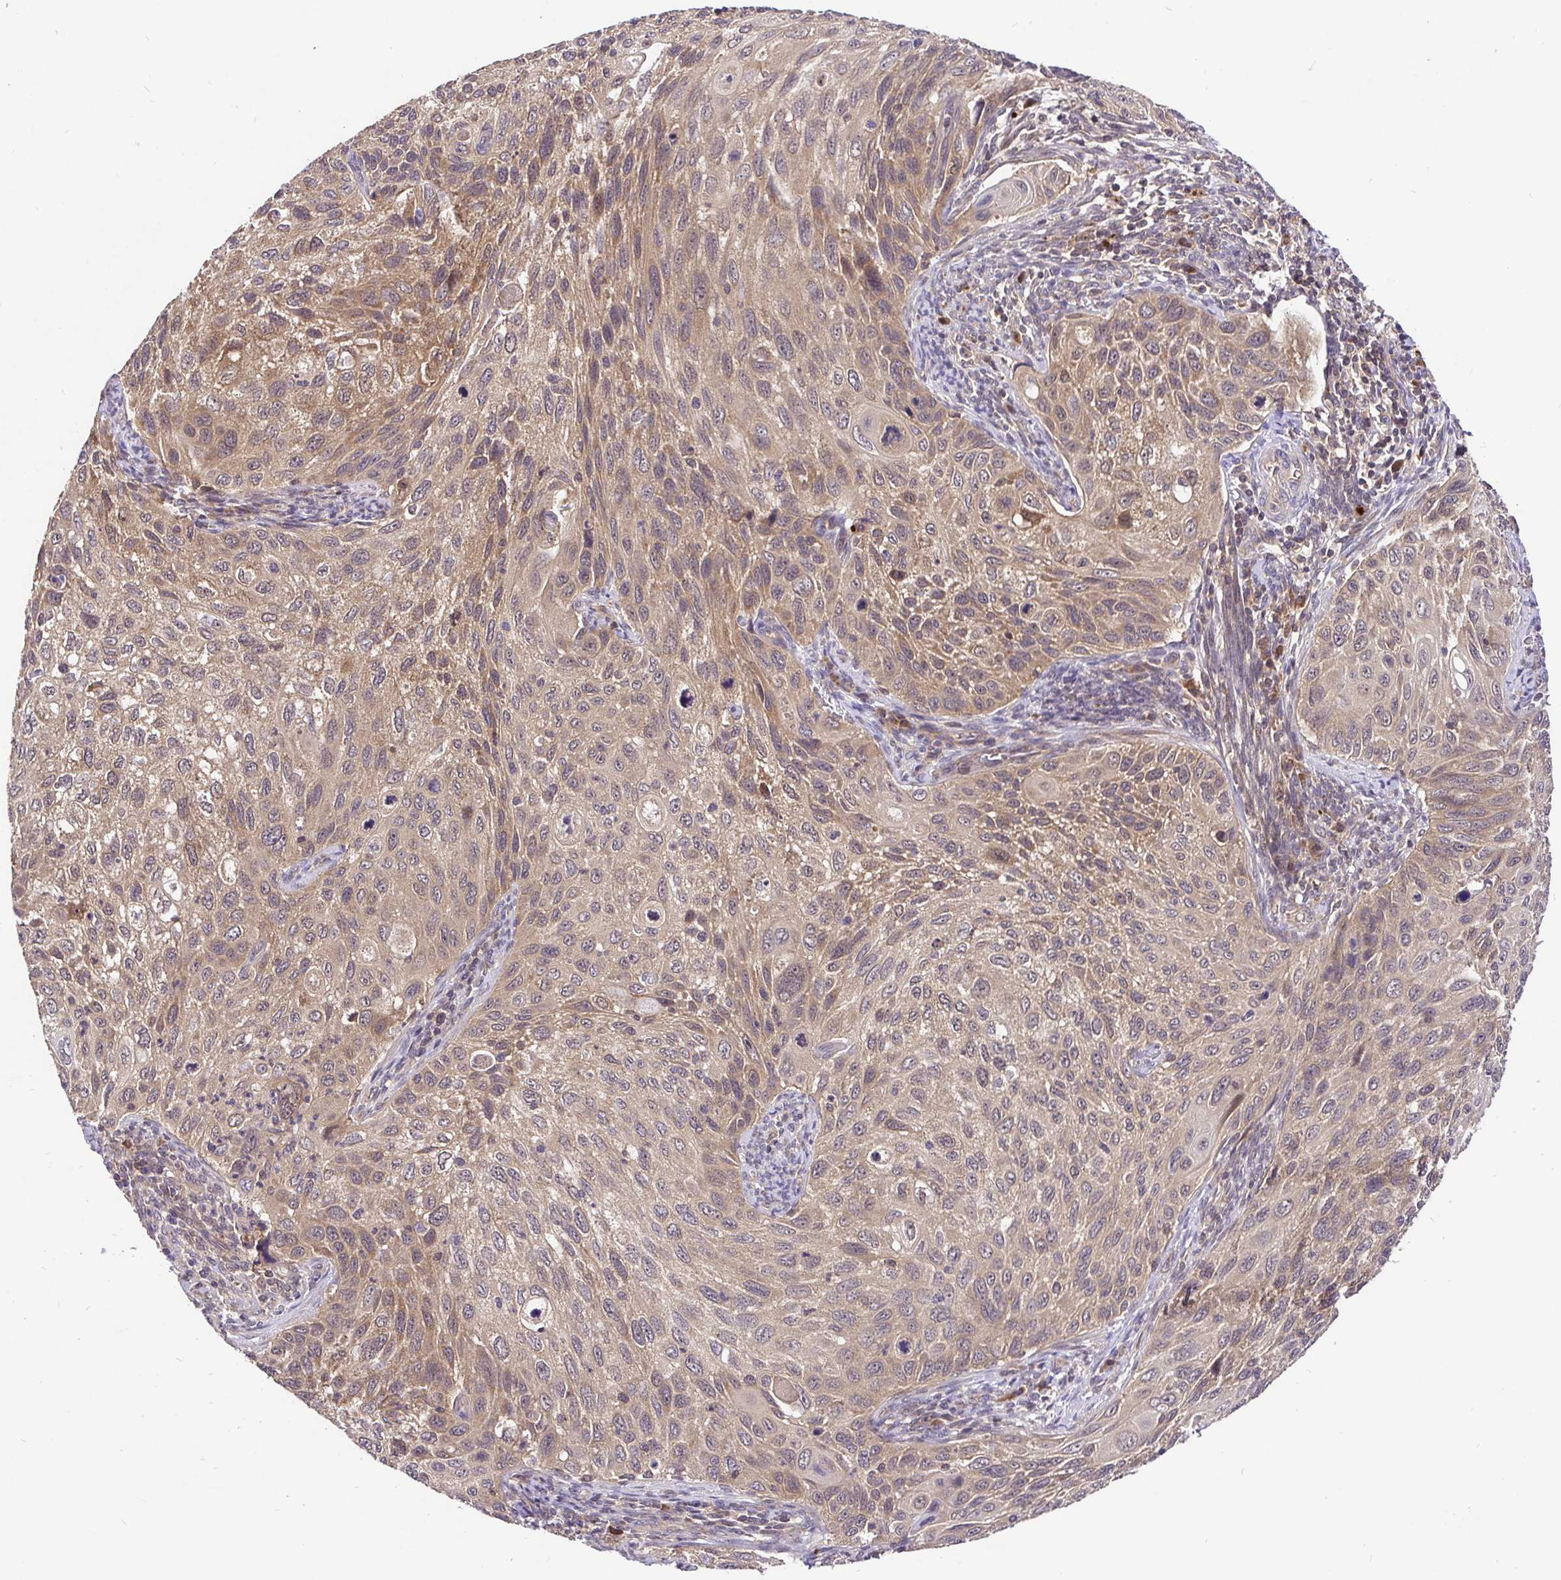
{"staining": {"intensity": "moderate", "quantity": ">75%", "location": "cytoplasmic/membranous,nuclear"}, "tissue": "cervical cancer", "cell_type": "Tumor cells", "image_type": "cancer", "snomed": [{"axis": "morphology", "description": "Squamous cell carcinoma, NOS"}, {"axis": "topography", "description": "Cervix"}], "caption": "Cervical cancer stained with a protein marker exhibits moderate staining in tumor cells.", "gene": "UBE2M", "patient": {"sex": "female", "age": 70}}